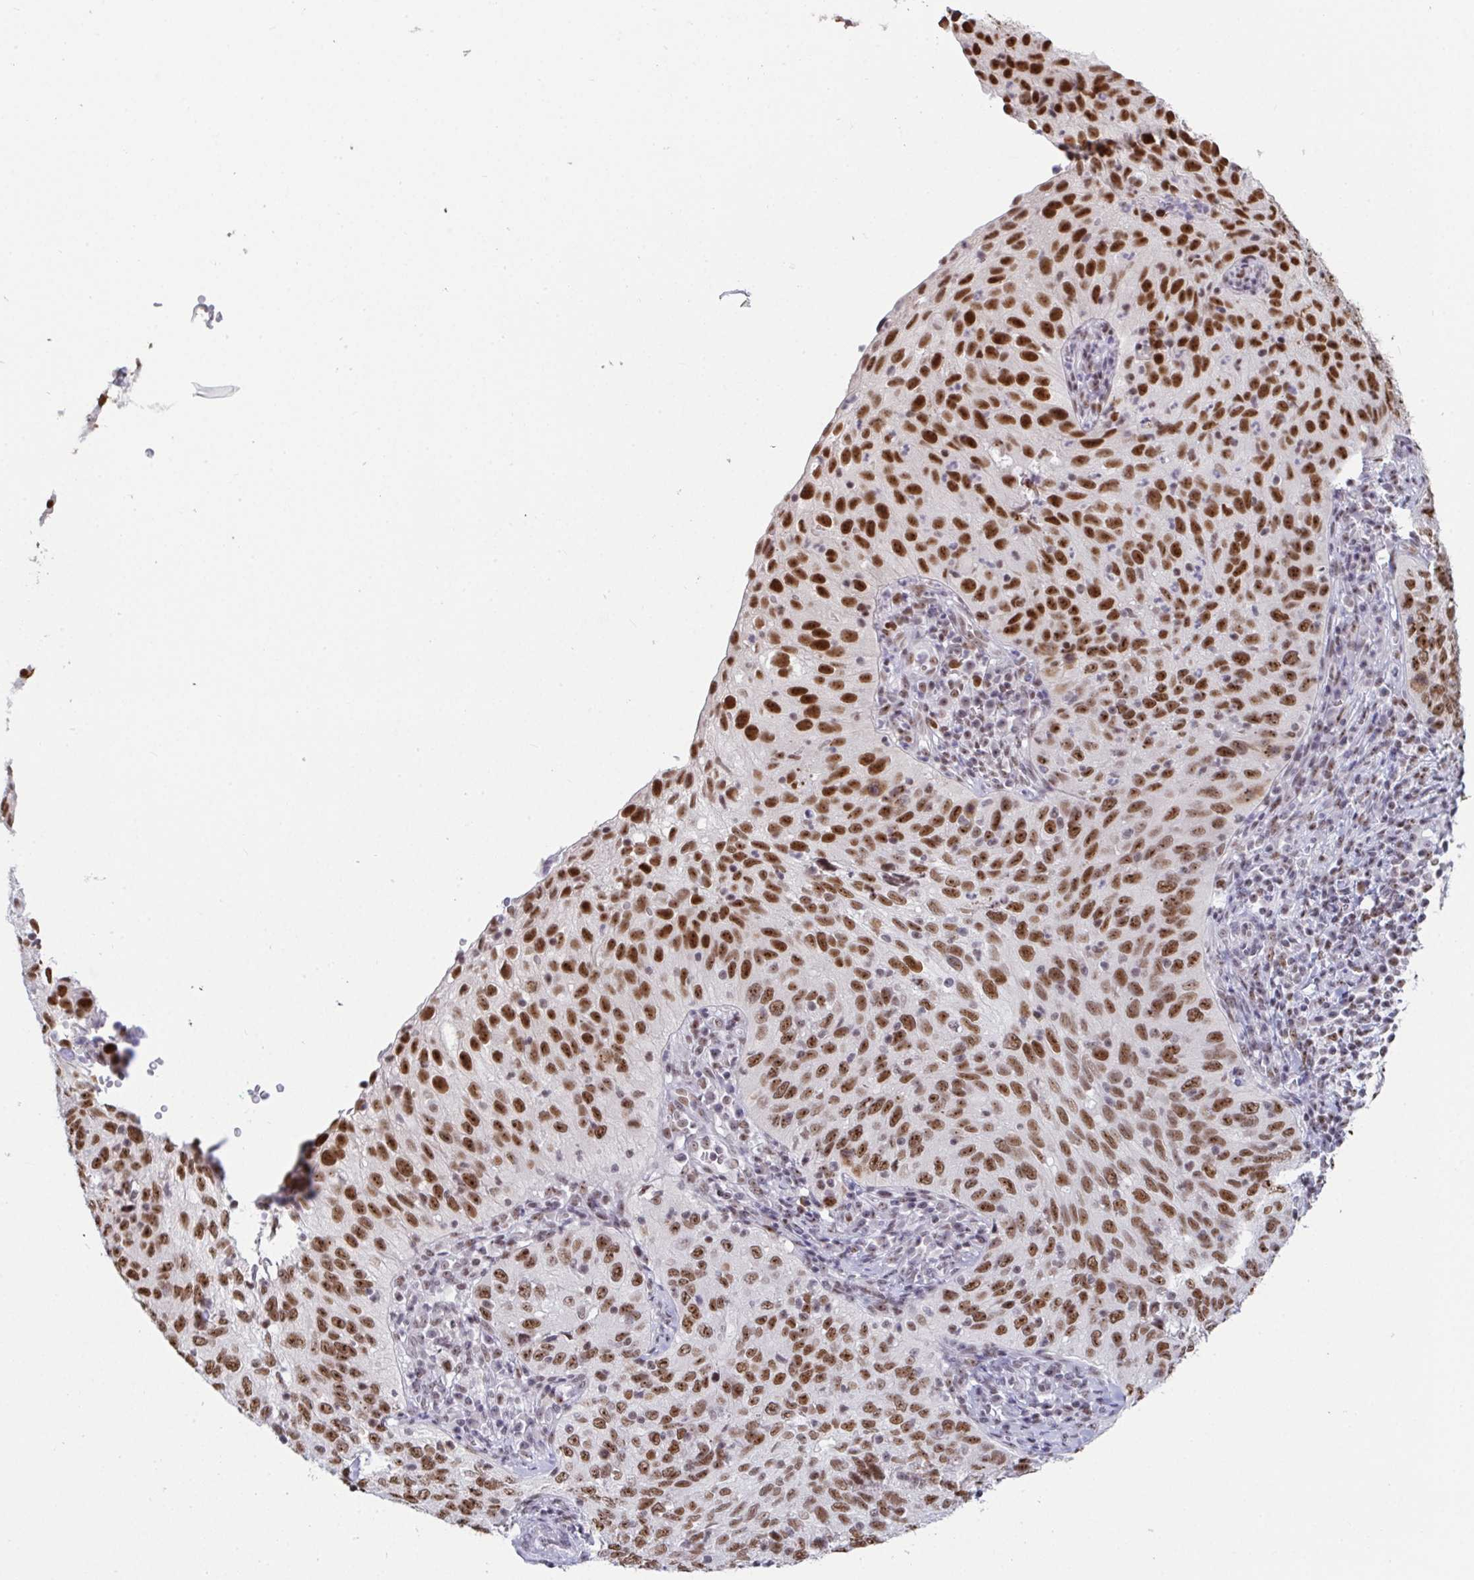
{"staining": {"intensity": "strong", "quantity": ">75%", "location": "nuclear"}, "tissue": "cervical cancer", "cell_type": "Tumor cells", "image_type": "cancer", "snomed": [{"axis": "morphology", "description": "Squamous cell carcinoma, NOS"}, {"axis": "topography", "description": "Cervix"}], "caption": "A brown stain highlights strong nuclear staining of a protein in human cervical squamous cell carcinoma tumor cells.", "gene": "SUPT16H", "patient": {"sex": "female", "age": 52}}